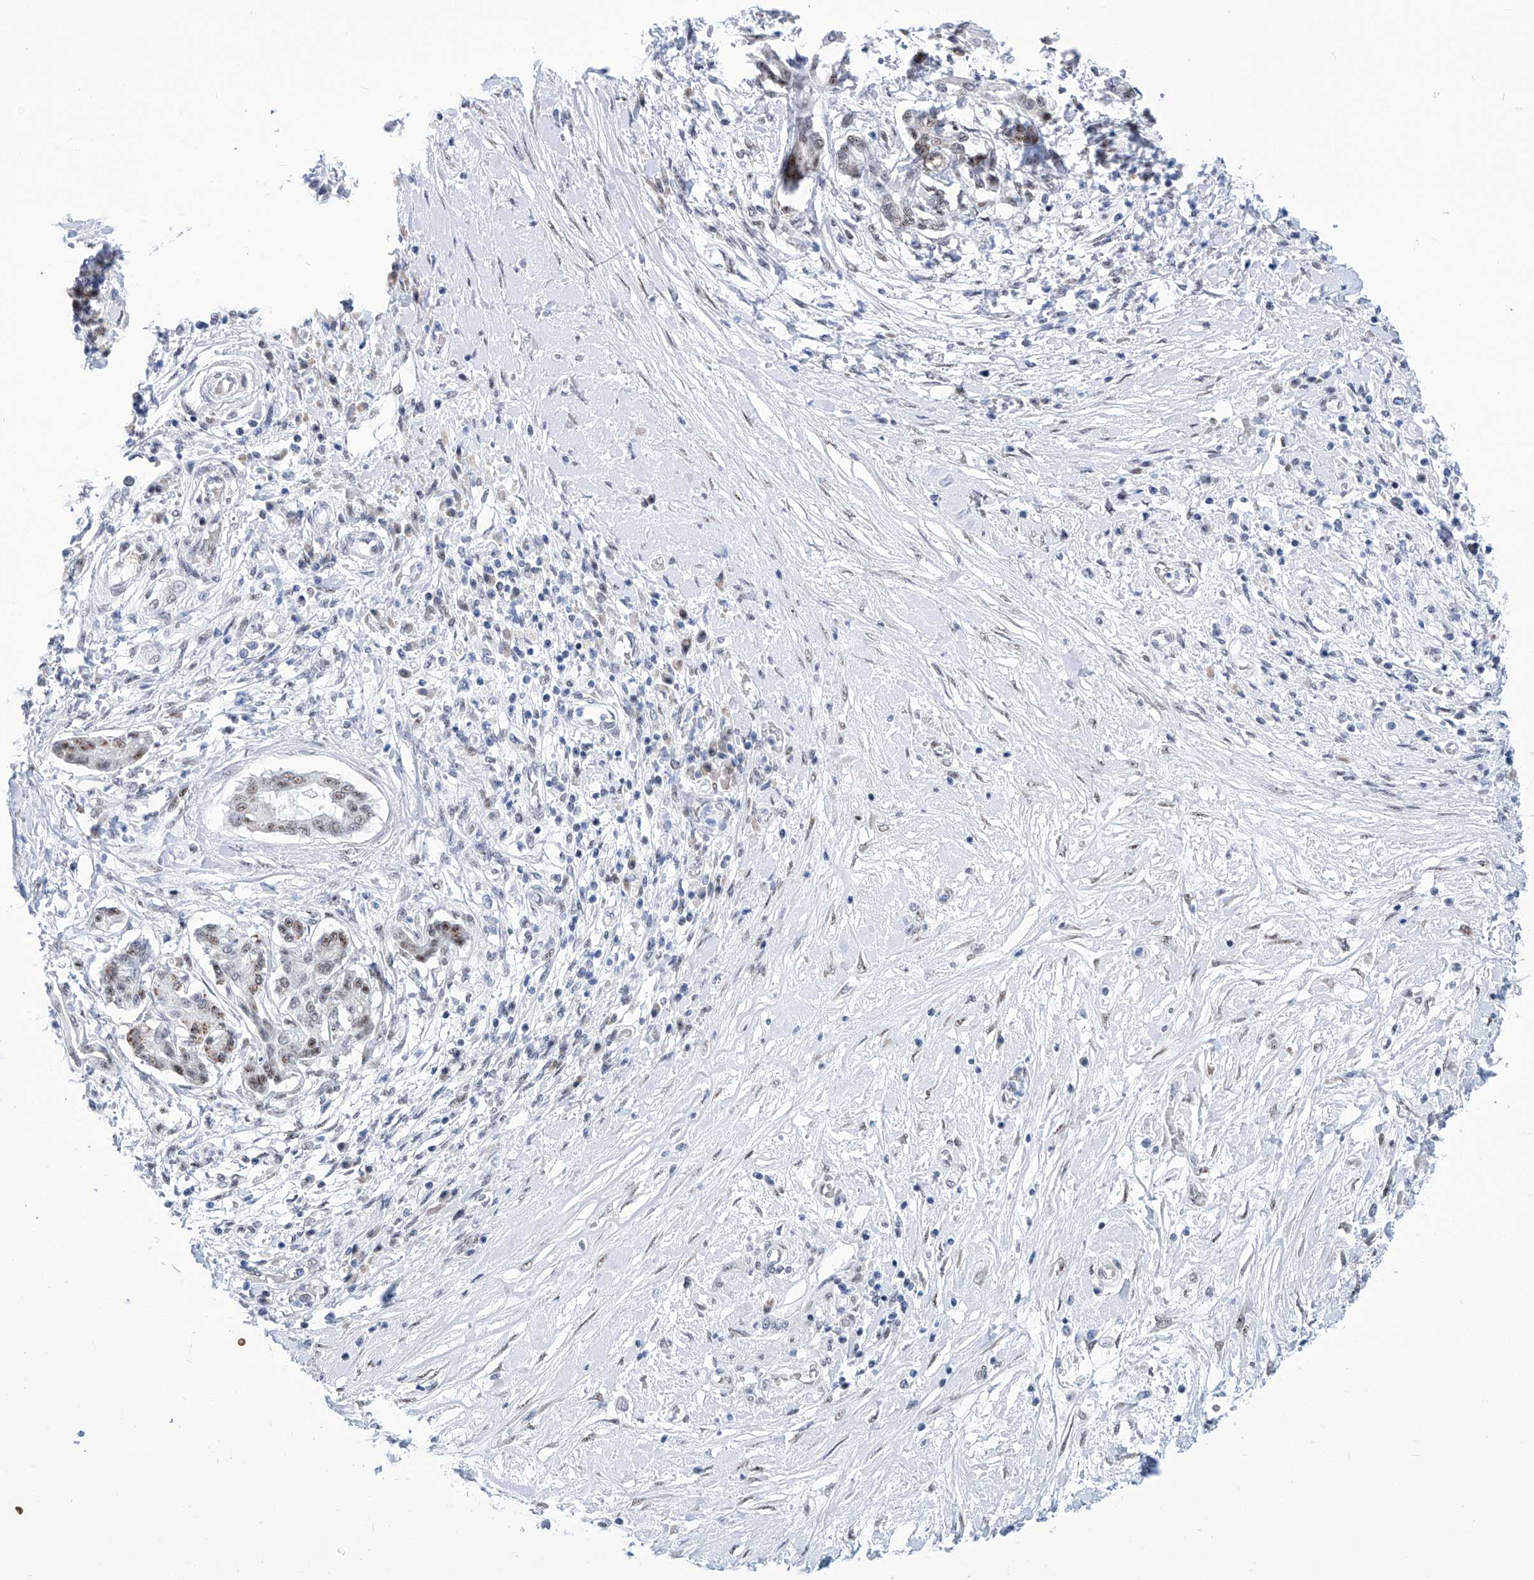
{"staining": {"intensity": "moderate", "quantity": ">75%", "location": "nuclear"}, "tissue": "pancreatic cancer", "cell_type": "Tumor cells", "image_type": "cancer", "snomed": [{"axis": "morphology", "description": "Inflammation, NOS"}, {"axis": "morphology", "description": "Adenocarcinoma, NOS"}, {"axis": "topography", "description": "Pancreas"}], "caption": "High-magnification brightfield microscopy of adenocarcinoma (pancreatic) stained with DAB (3,3'-diaminobenzidine) (brown) and counterstained with hematoxylin (blue). tumor cells exhibit moderate nuclear positivity is appreciated in about>75% of cells. The staining was performed using DAB (3,3'-diaminobenzidine) to visualize the protein expression in brown, while the nuclei were stained in blue with hematoxylin (Magnification: 20x).", "gene": "SART1", "patient": {"sex": "female", "age": 56}}